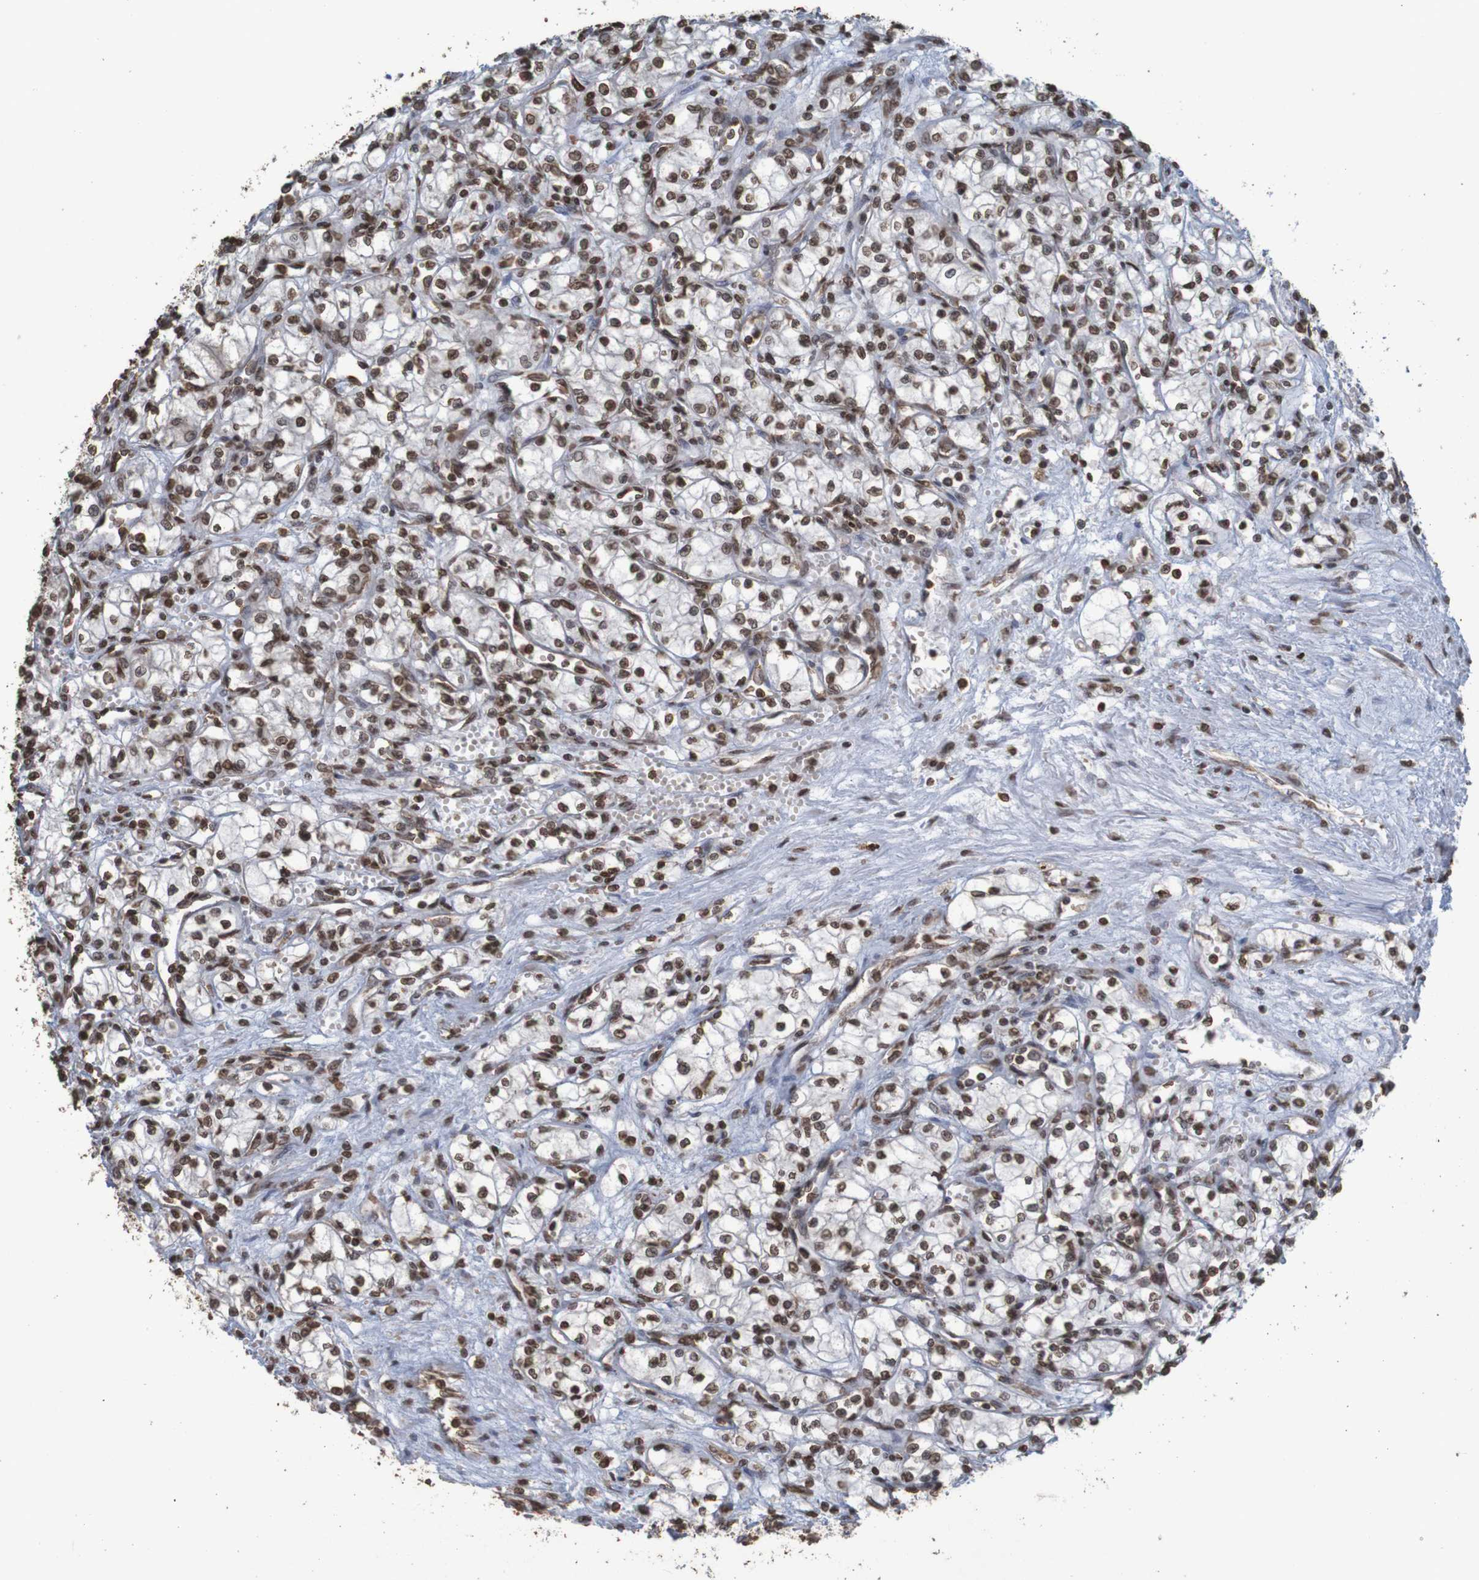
{"staining": {"intensity": "moderate", "quantity": ">75%", "location": "nuclear"}, "tissue": "renal cancer", "cell_type": "Tumor cells", "image_type": "cancer", "snomed": [{"axis": "morphology", "description": "Normal tissue, NOS"}, {"axis": "morphology", "description": "Adenocarcinoma, NOS"}, {"axis": "topography", "description": "Kidney"}], "caption": "Human renal cancer (adenocarcinoma) stained with a brown dye displays moderate nuclear positive positivity in approximately >75% of tumor cells.", "gene": "GFI1", "patient": {"sex": "male", "age": 59}}